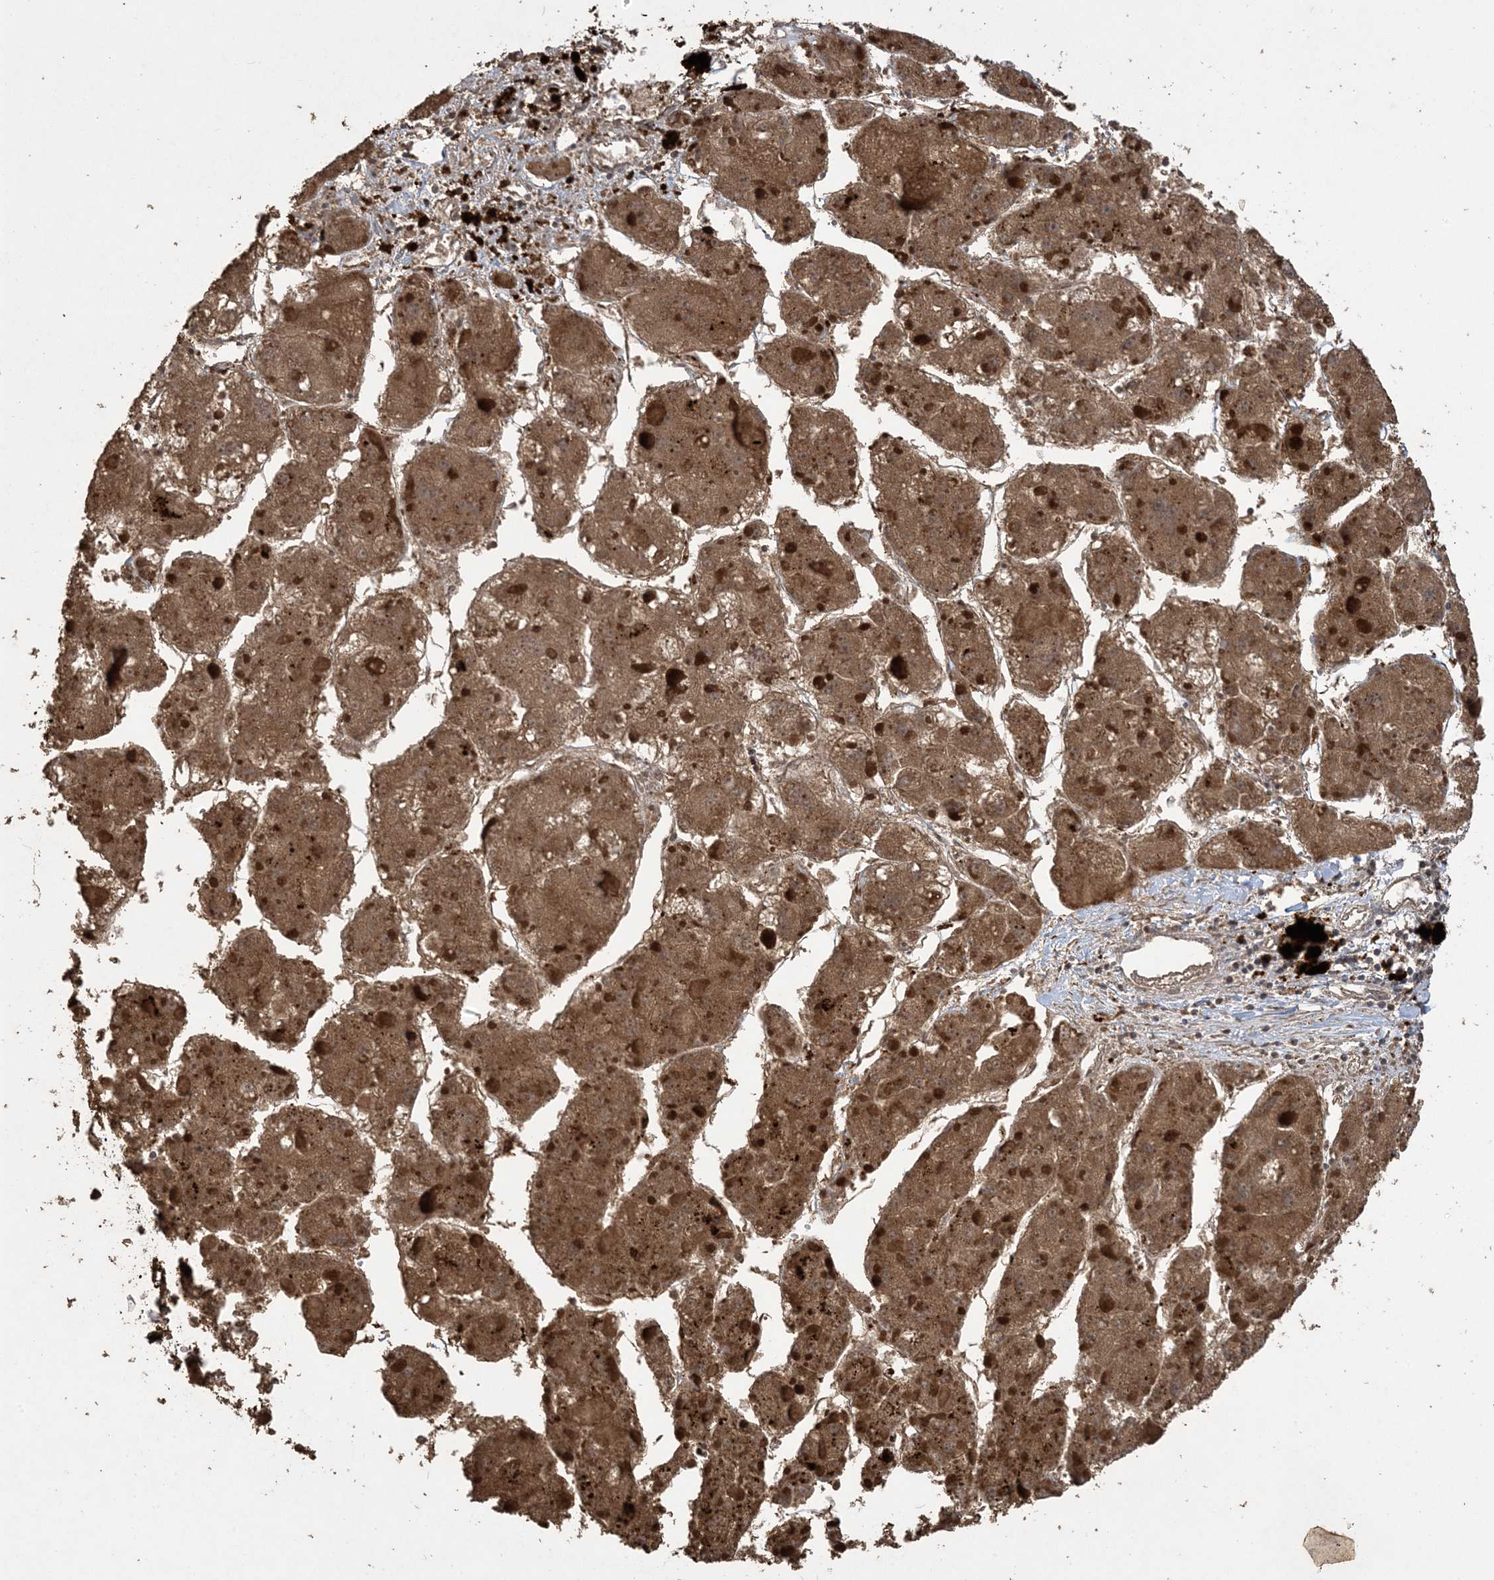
{"staining": {"intensity": "moderate", "quantity": ">75%", "location": "cytoplasmic/membranous"}, "tissue": "liver cancer", "cell_type": "Tumor cells", "image_type": "cancer", "snomed": [{"axis": "morphology", "description": "Carcinoma, Hepatocellular, NOS"}, {"axis": "topography", "description": "Liver"}], "caption": "DAB (3,3'-diaminobenzidine) immunohistochemical staining of human hepatocellular carcinoma (liver) exhibits moderate cytoplasmic/membranous protein positivity in approximately >75% of tumor cells. (DAB (3,3'-diaminobenzidine) = brown stain, brightfield microscopy at high magnification).", "gene": "EFCAB8", "patient": {"sex": "female", "age": 73}}